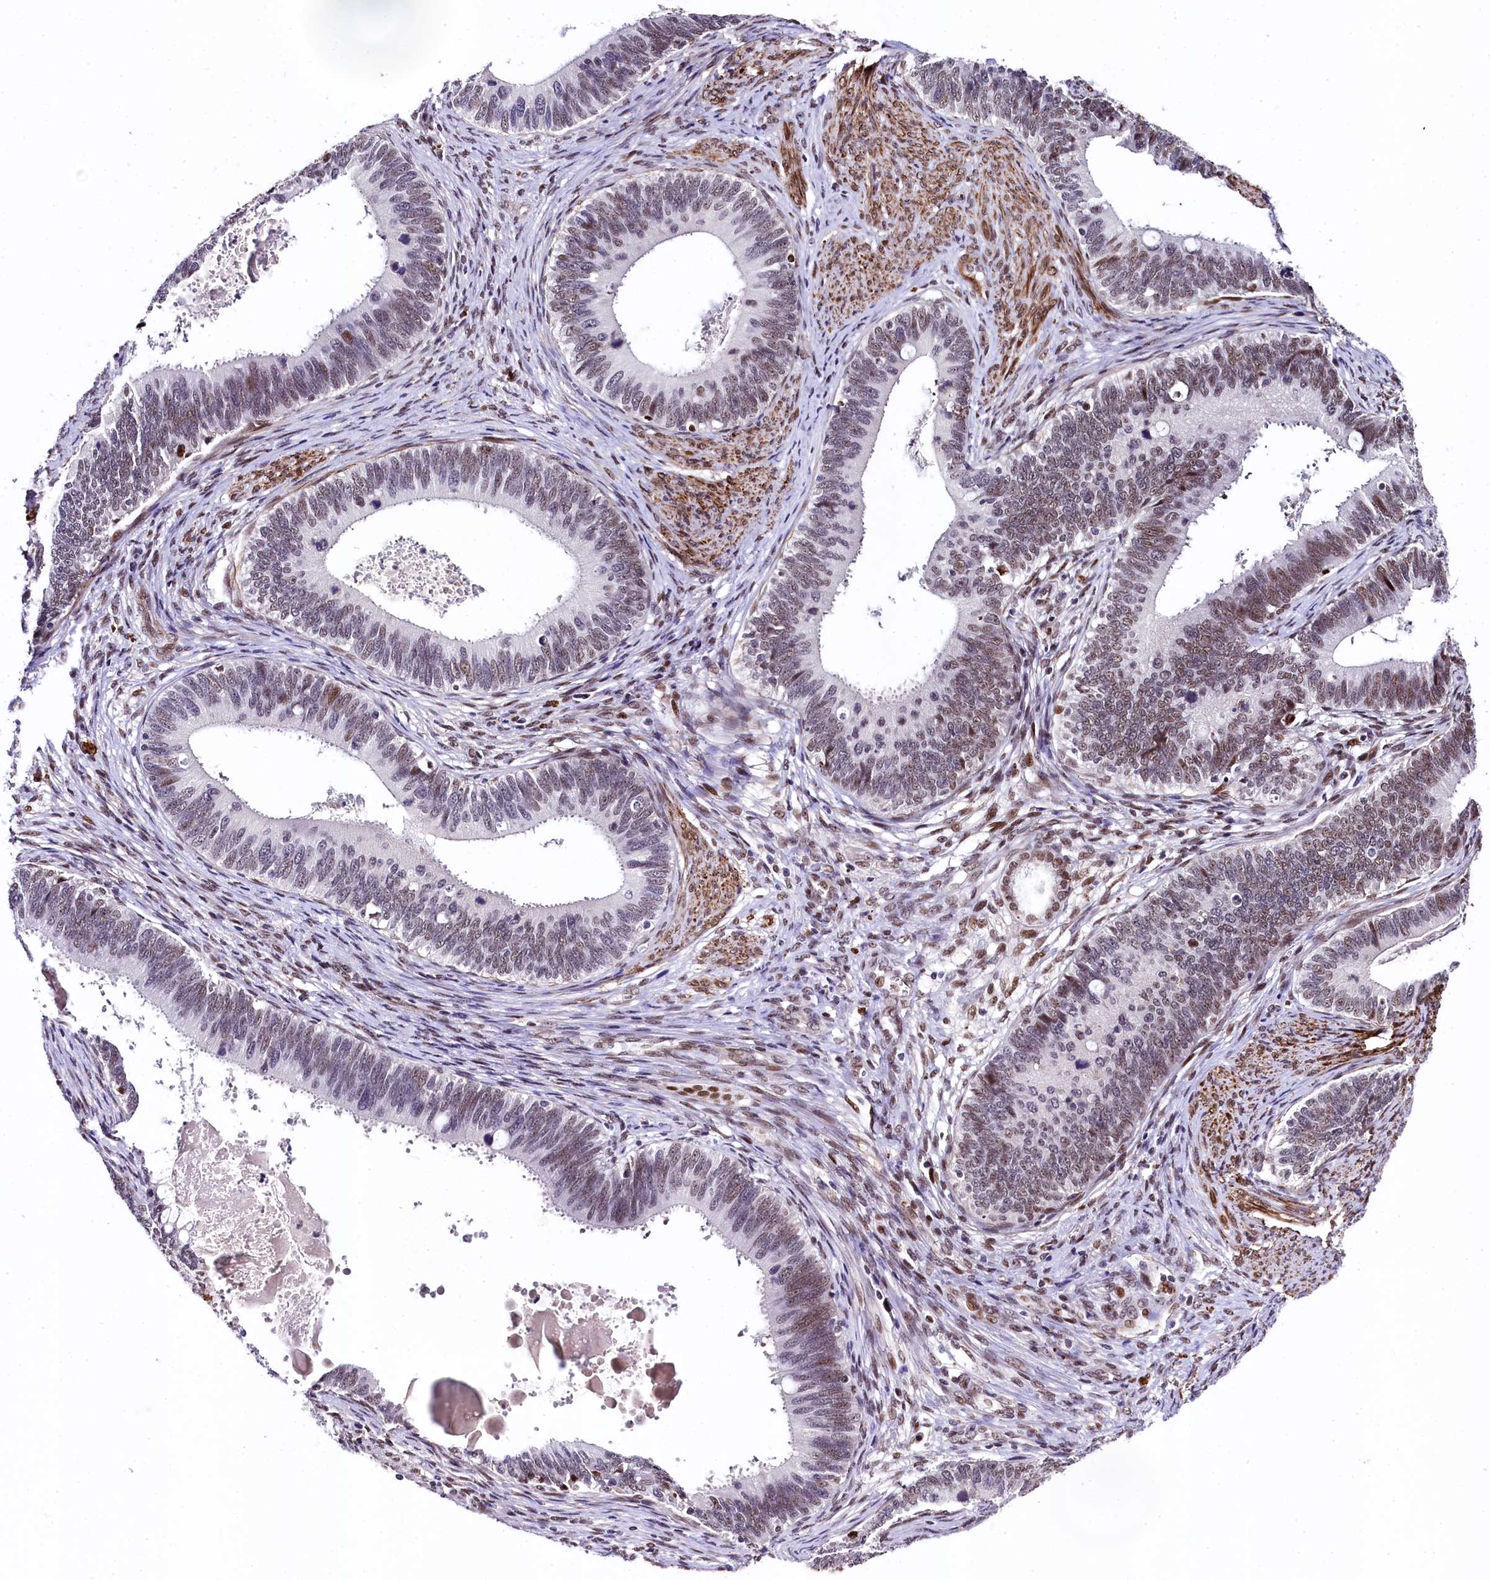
{"staining": {"intensity": "moderate", "quantity": "<25%", "location": "nuclear"}, "tissue": "cervical cancer", "cell_type": "Tumor cells", "image_type": "cancer", "snomed": [{"axis": "morphology", "description": "Adenocarcinoma, NOS"}, {"axis": "topography", "description": "Cervix"}], "caption": "A low amount of moderate nuclear staining is seen in about <25% of tumor cells in cervical cancer tissue. The staining was performed using DAB (3,3'-diaminobenzidine), with brown indicating positive protein expression. Nuclei are stained blue with hematoxylin.", "gene": "SAMD10", "patient": {"sex": "female", "age": 42}}